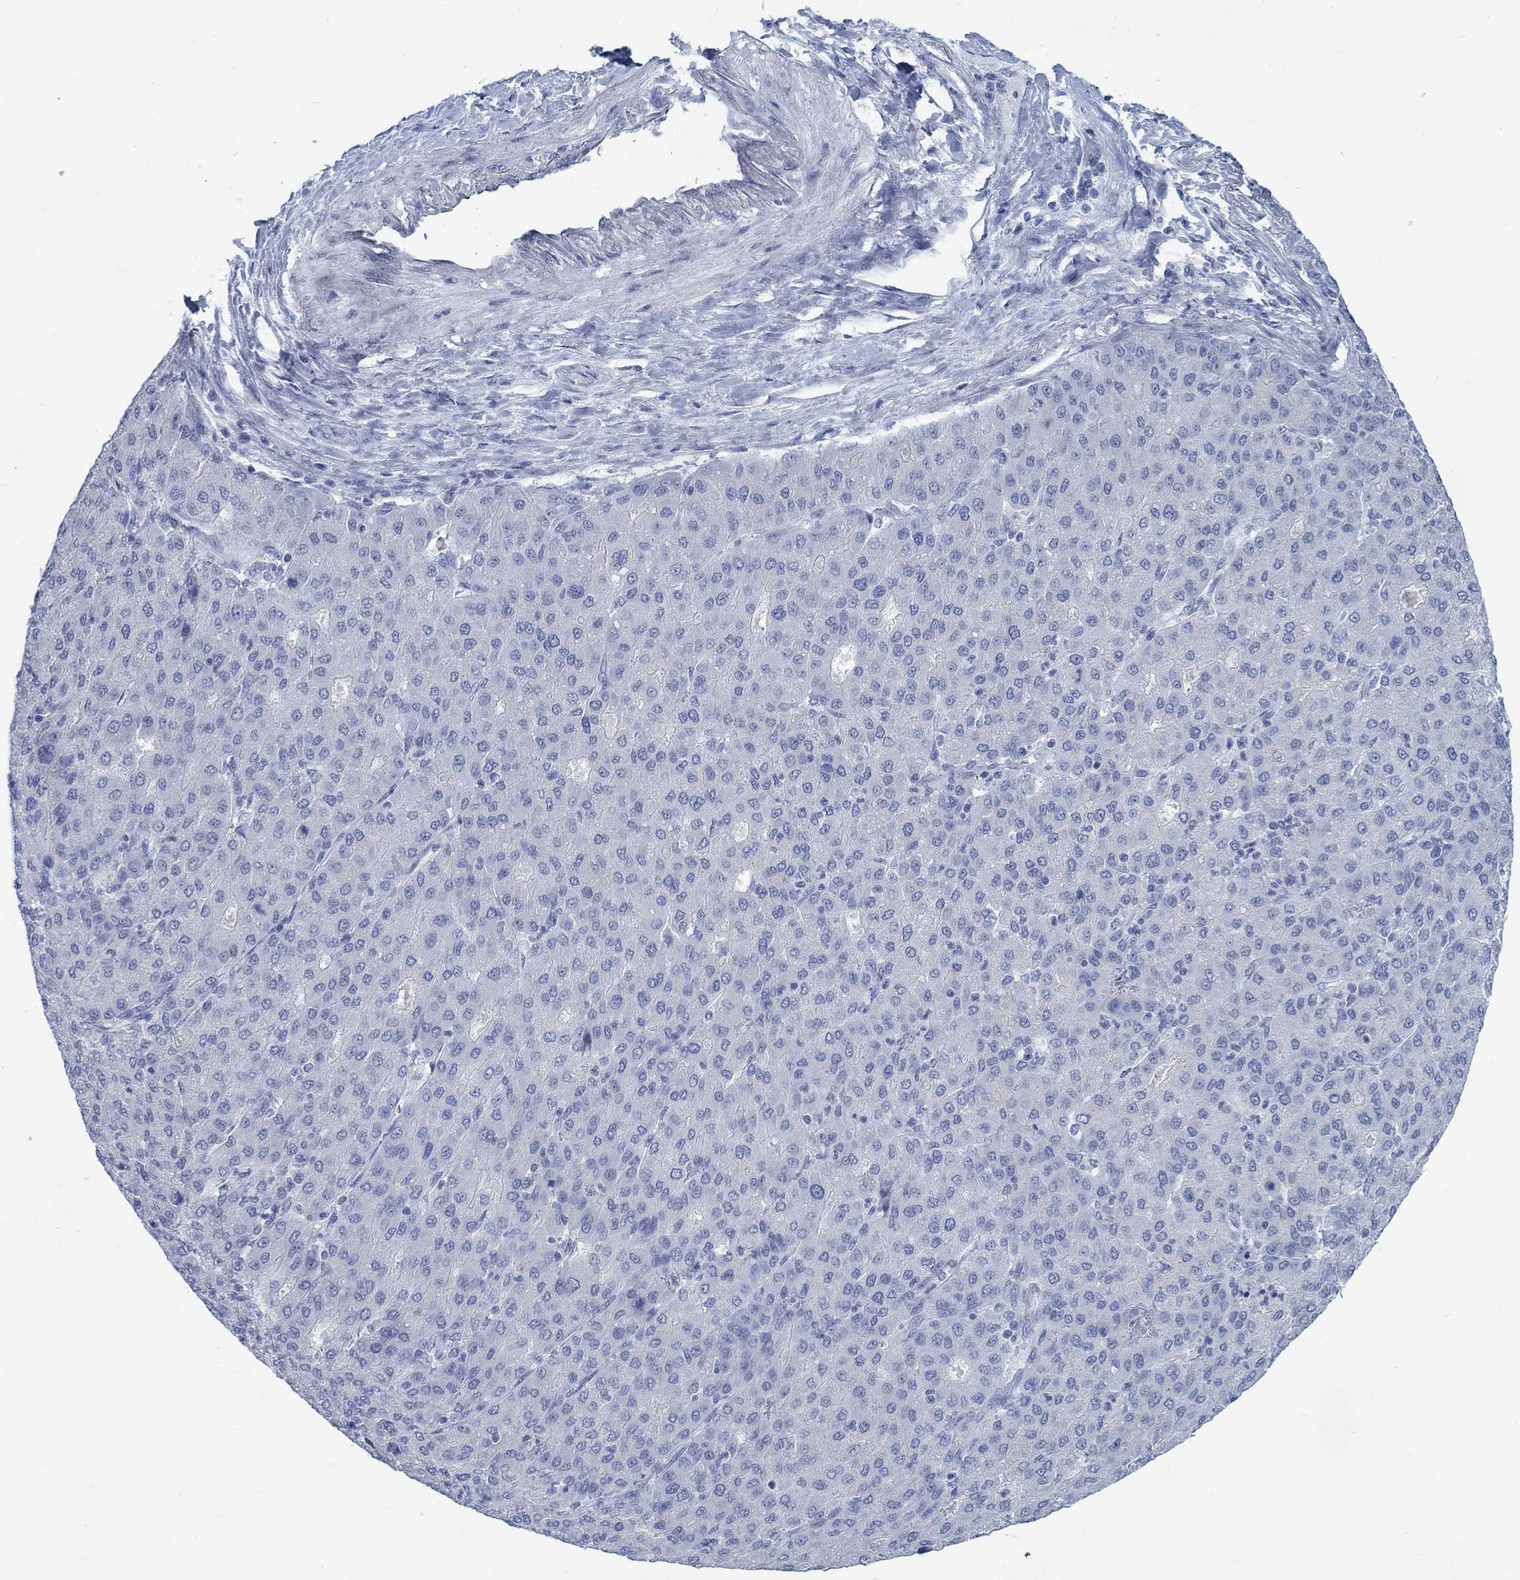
{"staining": {"intensity": "negative", "quantity": "none", "location": "none"}, "tissue": "liver cancer", "cell_type": "Tumor cells", "image_type": "cancer", "snomed": [{"axis": "morphology", "description": "Carcinoma, Hepatocellular, NOS"}, {"axis": "topography", "description": "Liver"}], "caption": "There is no significant positivity in tumor cells of liver hepatocellular carcinoma.", "gene": "TEKT4", "patient": {"sex": "male", "age": 65}}